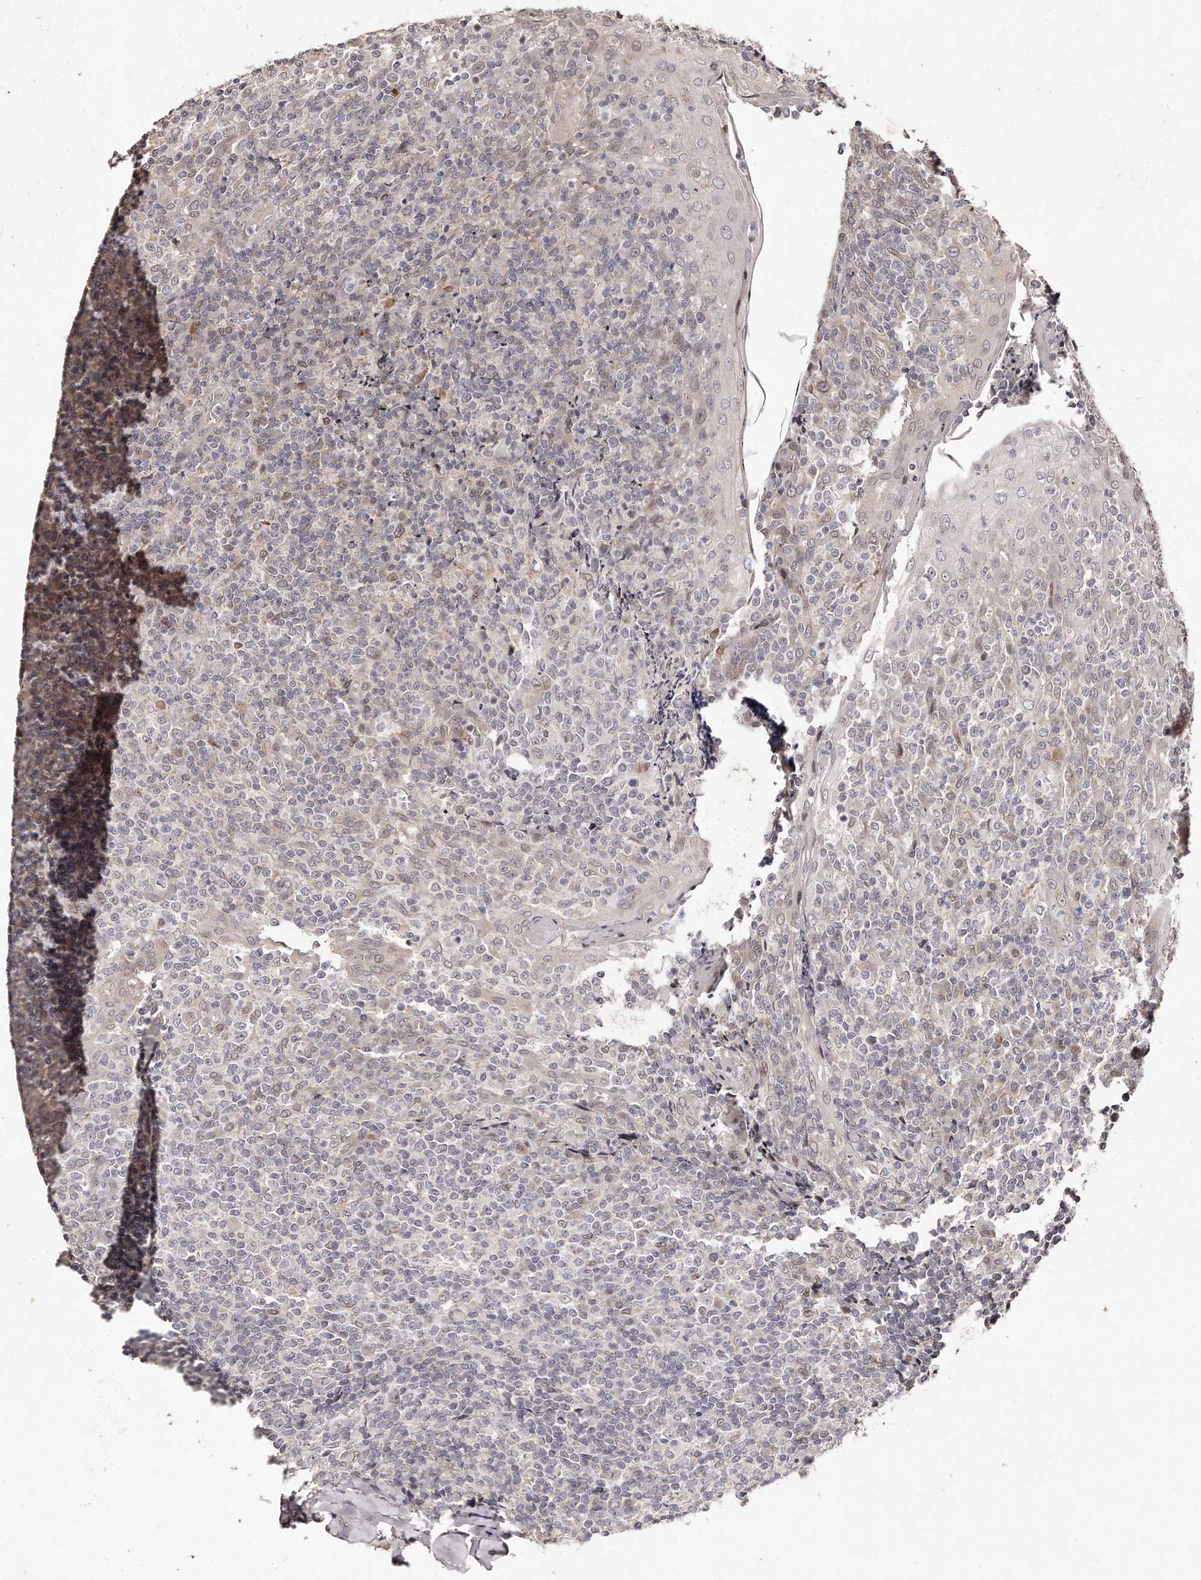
{"staining": {"intensity": "negative", "quantity": "none", "location": "none"}, "tissue": "tonsil", "cell_type": "Germinal center cells", "image_type": "normal", "snomed": [{"axis": "morphology", "description": "Normal tissue, NOS"}, {"axis": "topography", "description": "Tonsil"}], "caption": "This is a image of immunohistochemistry (IHC) staining of benign tonsil, which shows no expression in germinal center cells. The staining was performed using DAB to visualize the protein expression in brown, while the nuclei were stained in blue with hematoxylin (Magnification: 20x).", "gene": "HASPIN", "patient": {"sex": "female", "age": 19}}